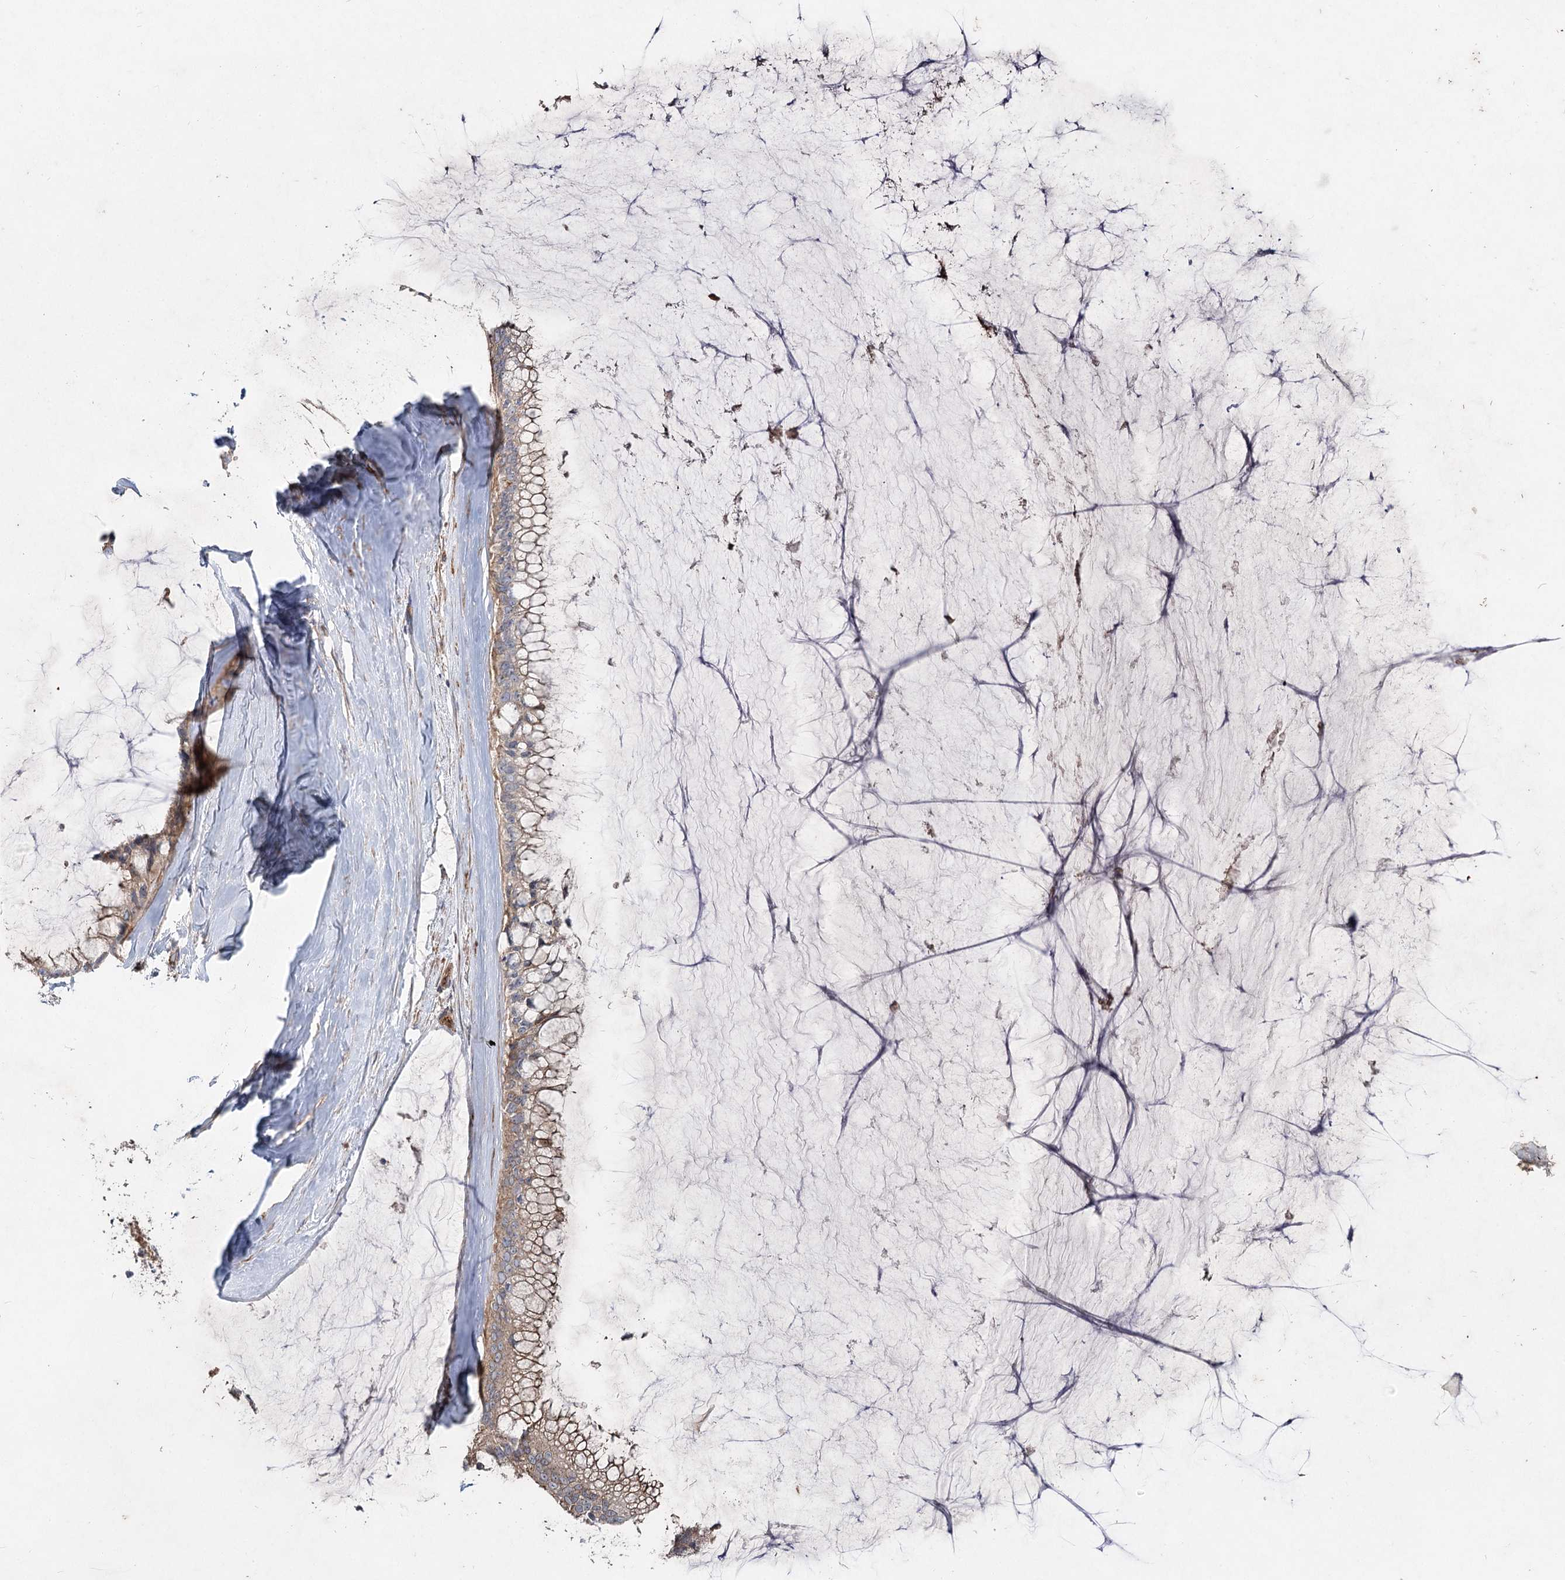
{"staining": {"intensity": "moderate", "quantity": ">75%", "location": "cytoplasmic/membranous"}, "tissue": "ovarian cancer", "cell_type": "Tumor cells", "image_type": "cancer", "snomed": [{"axis": "morphology", "description": "Cystadenocarcinoma, mucinous, NOS"}, {"axis": "topography", "description": "Ovary"}], "caption": "A high-resolution micrograph shows immunohistochemistry staining of mucinous cystadenocarcinoma (ovarian), which exhibits moderate cytoplasmic/membranous expression in about >75% of tumor cells.", "gene": "KIAA0825", "patient": {"sex": "female", "age": 39}}